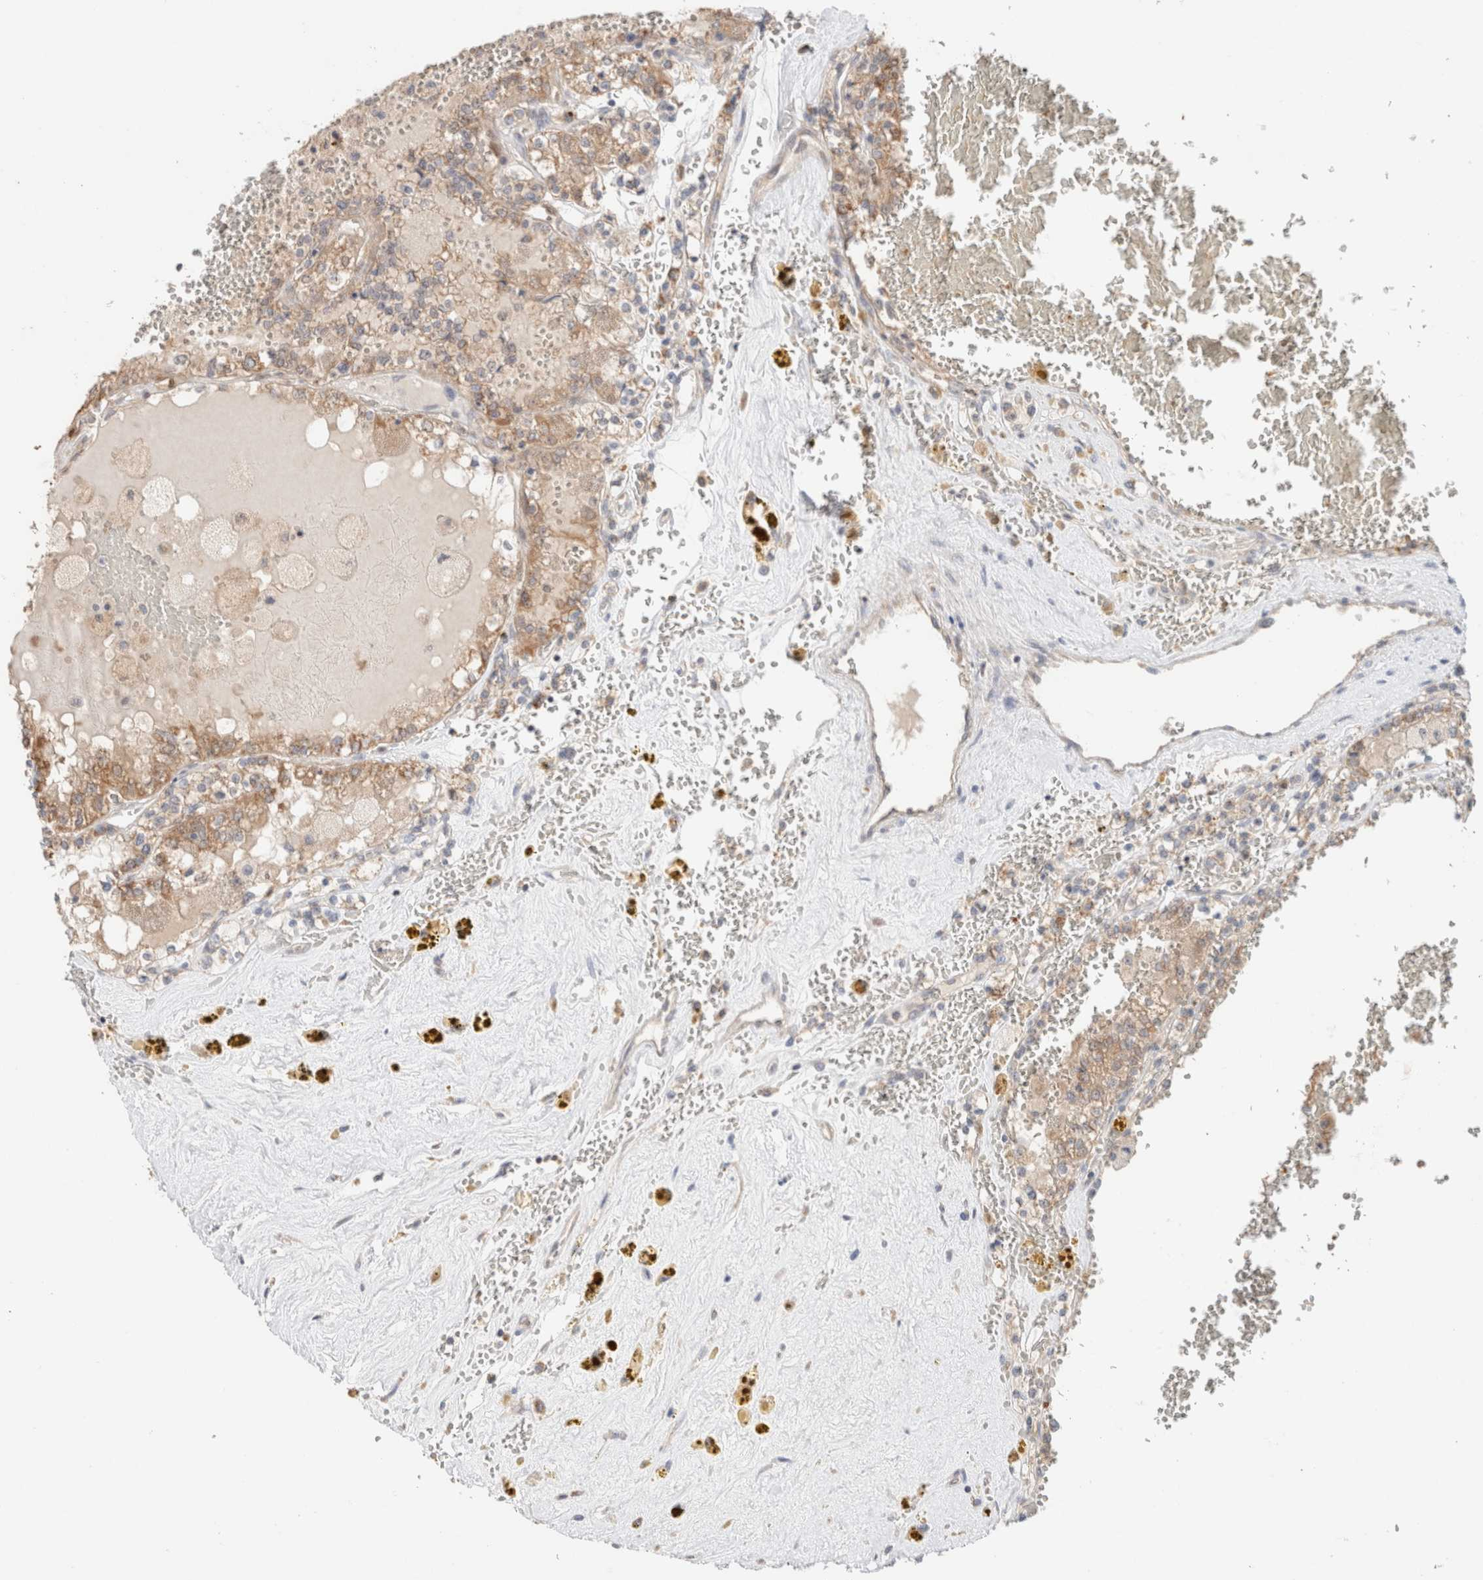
{"staining": {"intensity": "weak", "quantity": ">75%", "location": "cytoplasmic/membranous"}, "tissue": "renal cancer", "cell_type": "Tumor cells", "image_type": "cancer", "snomed": [{"axis": "morphology", "description": "Adenocarcinoma, NOS"}, {"axis": "topography", "description": "Kidney"}], "caption": "Immunohistochemistry (IHC) of renal cancer exhibits low levels of weak cytoplasmic/membranous positivity in approximately >75% of tumor cells.", "gene": "CA13", "patient": {"sex": "female", "age": 56}}